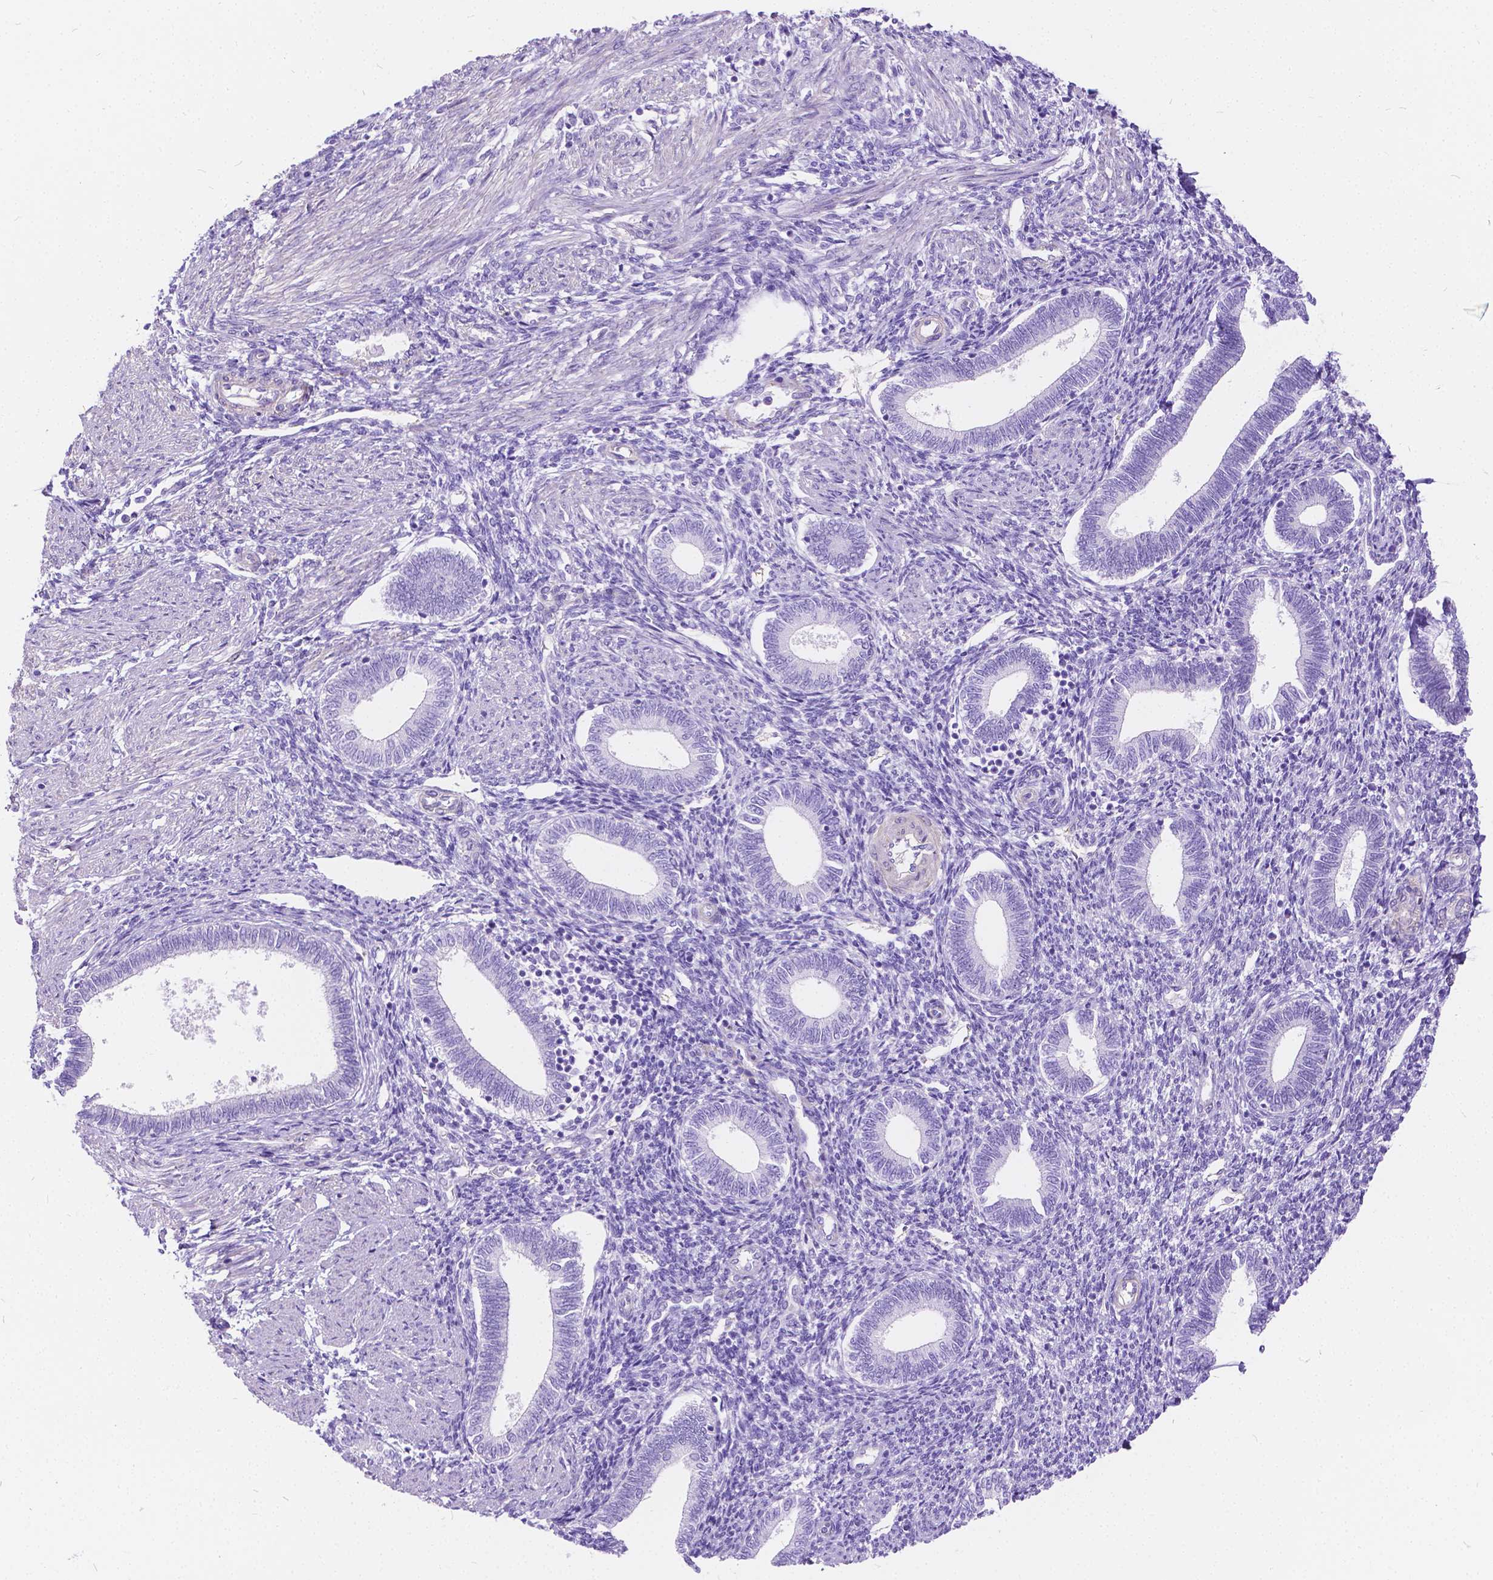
{"staining": {"intensity": "negative", "quantity": "none", "location": "none"}, "tissue": "endometrium", "cell_type": "Cells in endometrial stroma", "image_type": "normal", "snomed": [{"axis": "morphology", "description": "Normal tissue, NOS"}, {"axis": "topography", "description": "Endometrium"}], "caption": "Immunohistochemistry micrograph of benign endometrium: endometrium stained with DAB demonstrates no significant protein expression in cells in endometrial stroma.", "gene": "CHRM1", "patient": {"sex": "female", "age": 42}}